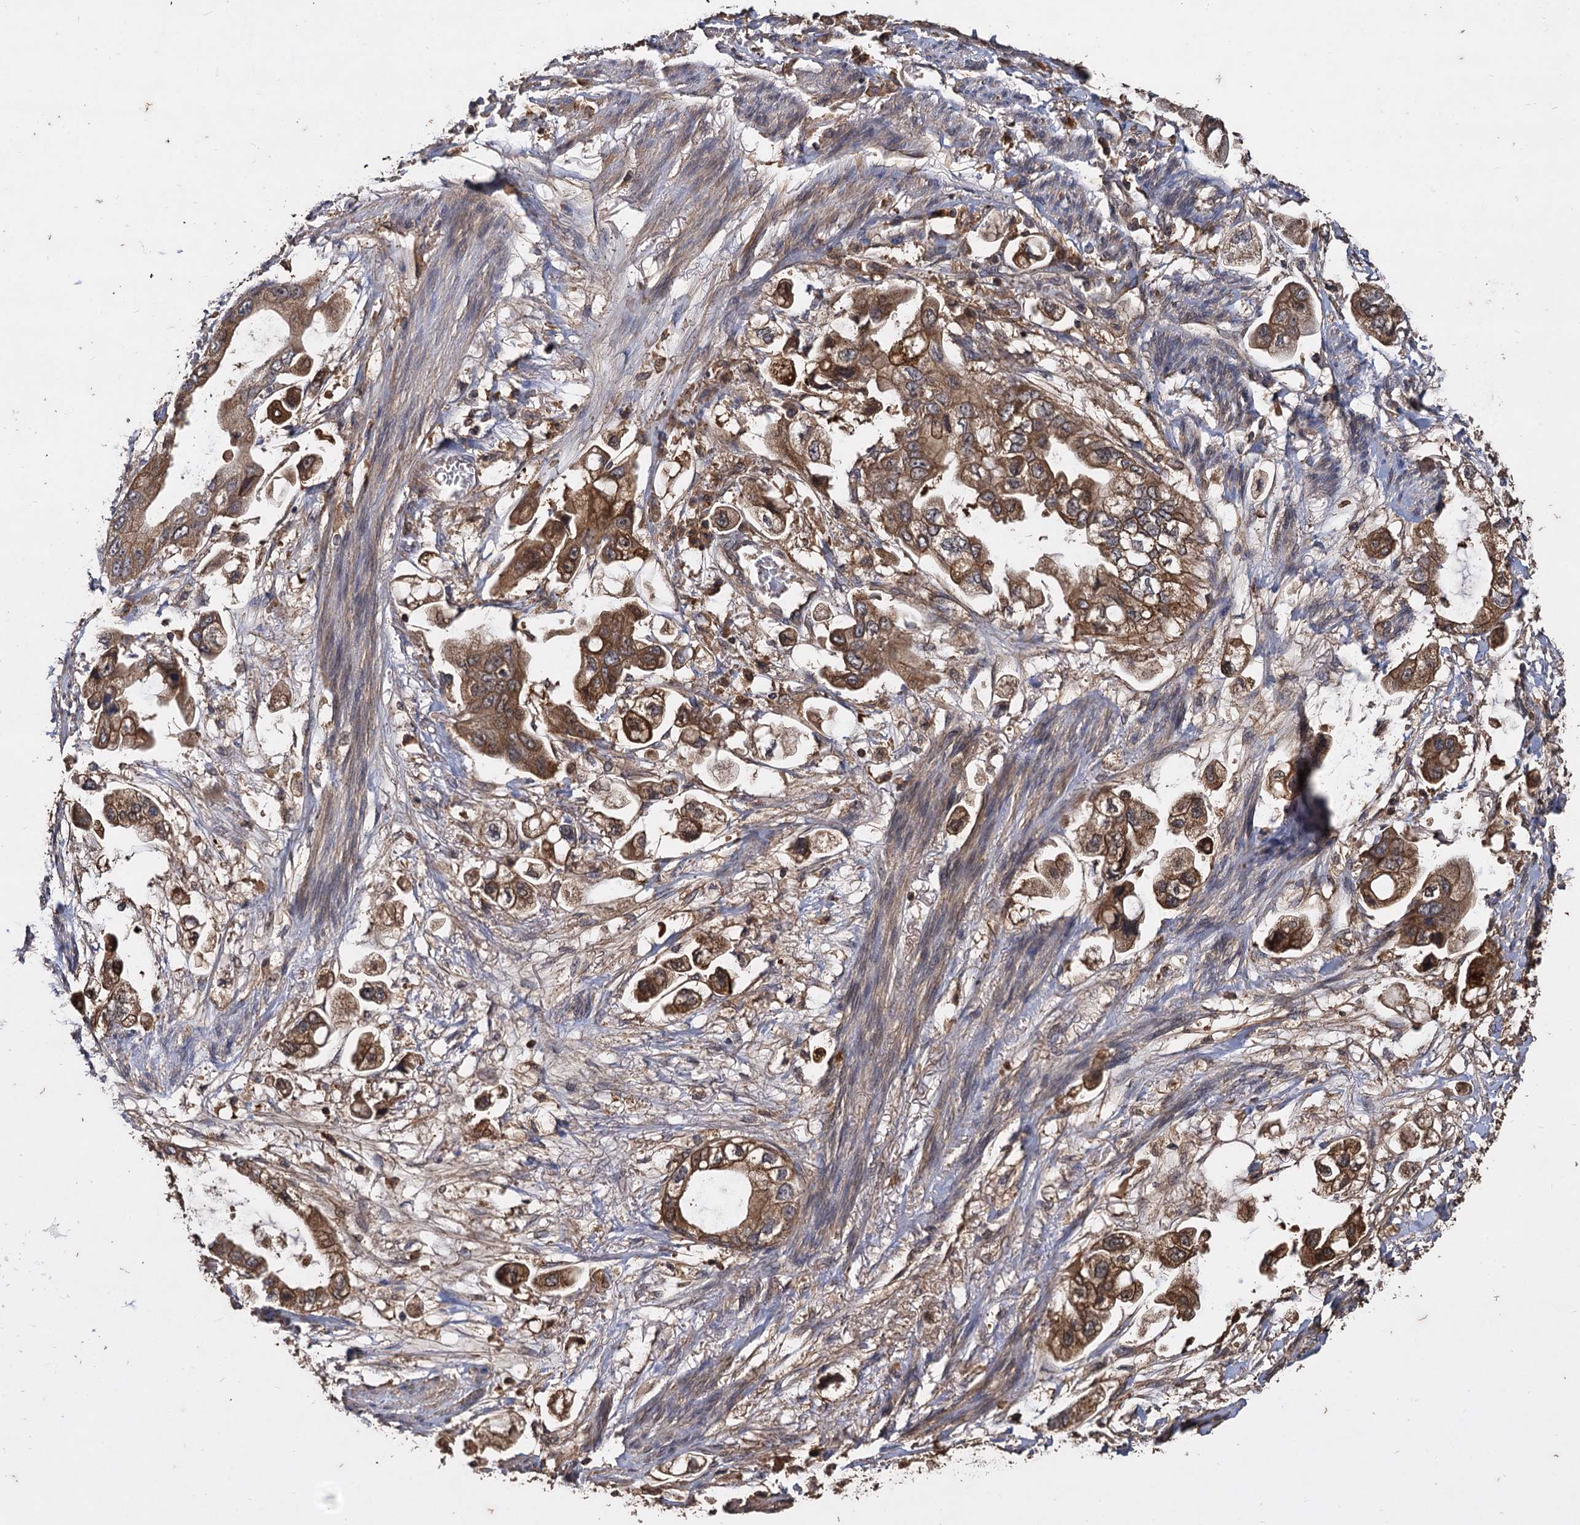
{"staining": {"intensity": "strong", "quantity": ">75%", "location": "cytoplasmic/membranous"}, "tissue": "stomach cancer", "cell_type": "Tumor cells", "image_type": "cancer", "snomed": [{"axis": "morphology", "description": "Adenocarcinoma, NOS"}, {"axis": "topography", "description": "Stomach"}], "caption": "Immunohistochemistry histopathology image of stomach cancer stained for a protein (brown), which reveals high levels of strong cytoplasmic/membranous expression in approximately >75% of tumor cells.", "gene": "GCLC", "patient": {"sex": "male", "age": 62}}